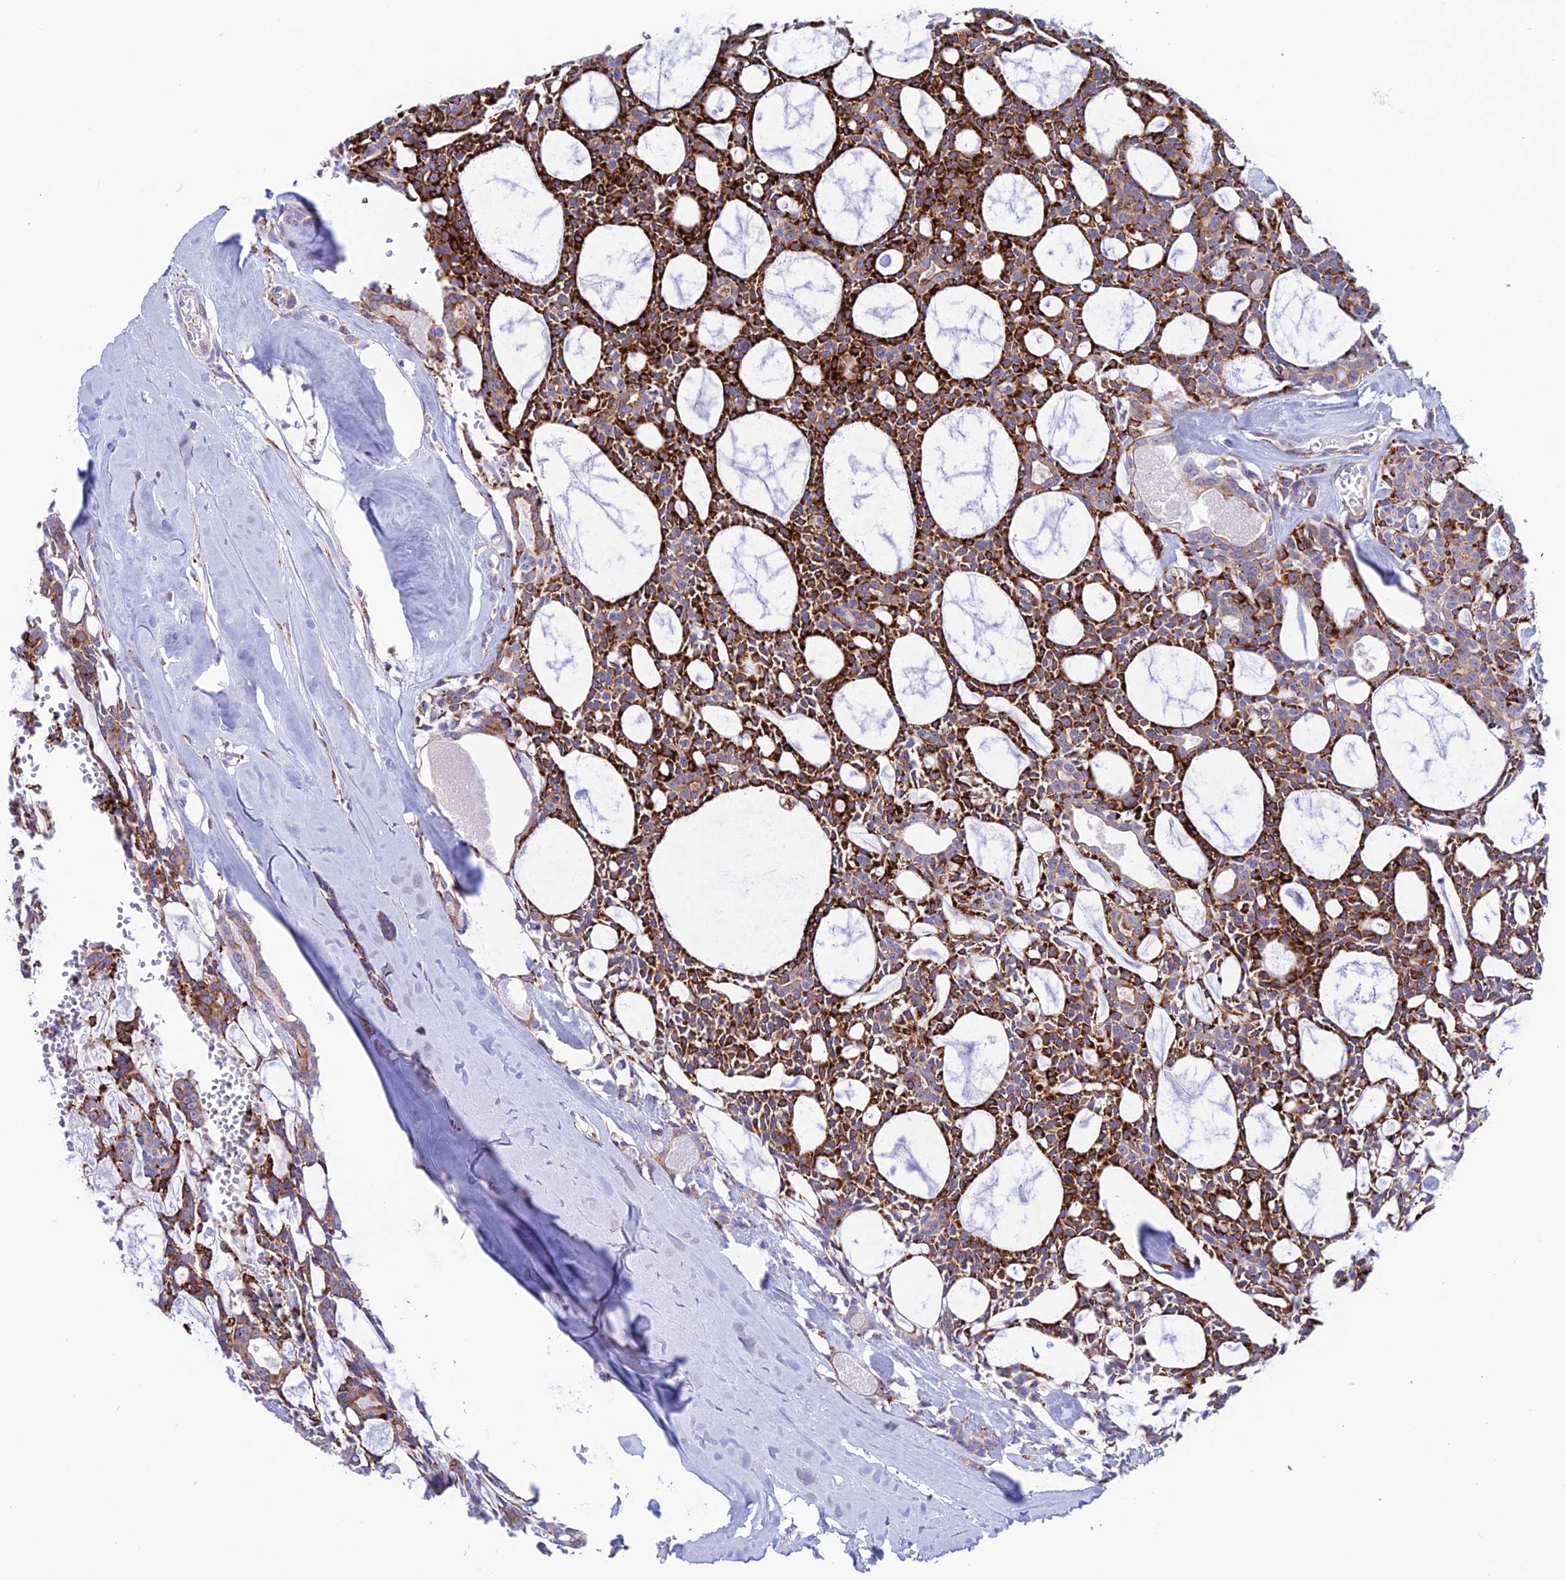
{"staining": {"intensity": "strong", "quantity": ">75%", "location": "cytoplasmic/membranous"}, "tissue": "head and neck cancer", "cell_type": "Tumor cells", "image_type": "cancer", "snomed": [{"axis": "morphology", "description": "Adenocarcinoma, NOS"}, {"axis": "topography", "description": "Salivary gland"}, {"axis": "topography", "description": "Head-Neck"}], "caption": "Immunohistochemical staining of head and neck cancer displays strong cytoplasmic/membranous protein positivity in approximately >75% of tumor cells.", "gene": "TUBGCP6", "patient": {"sex": "male", "age": 55}}